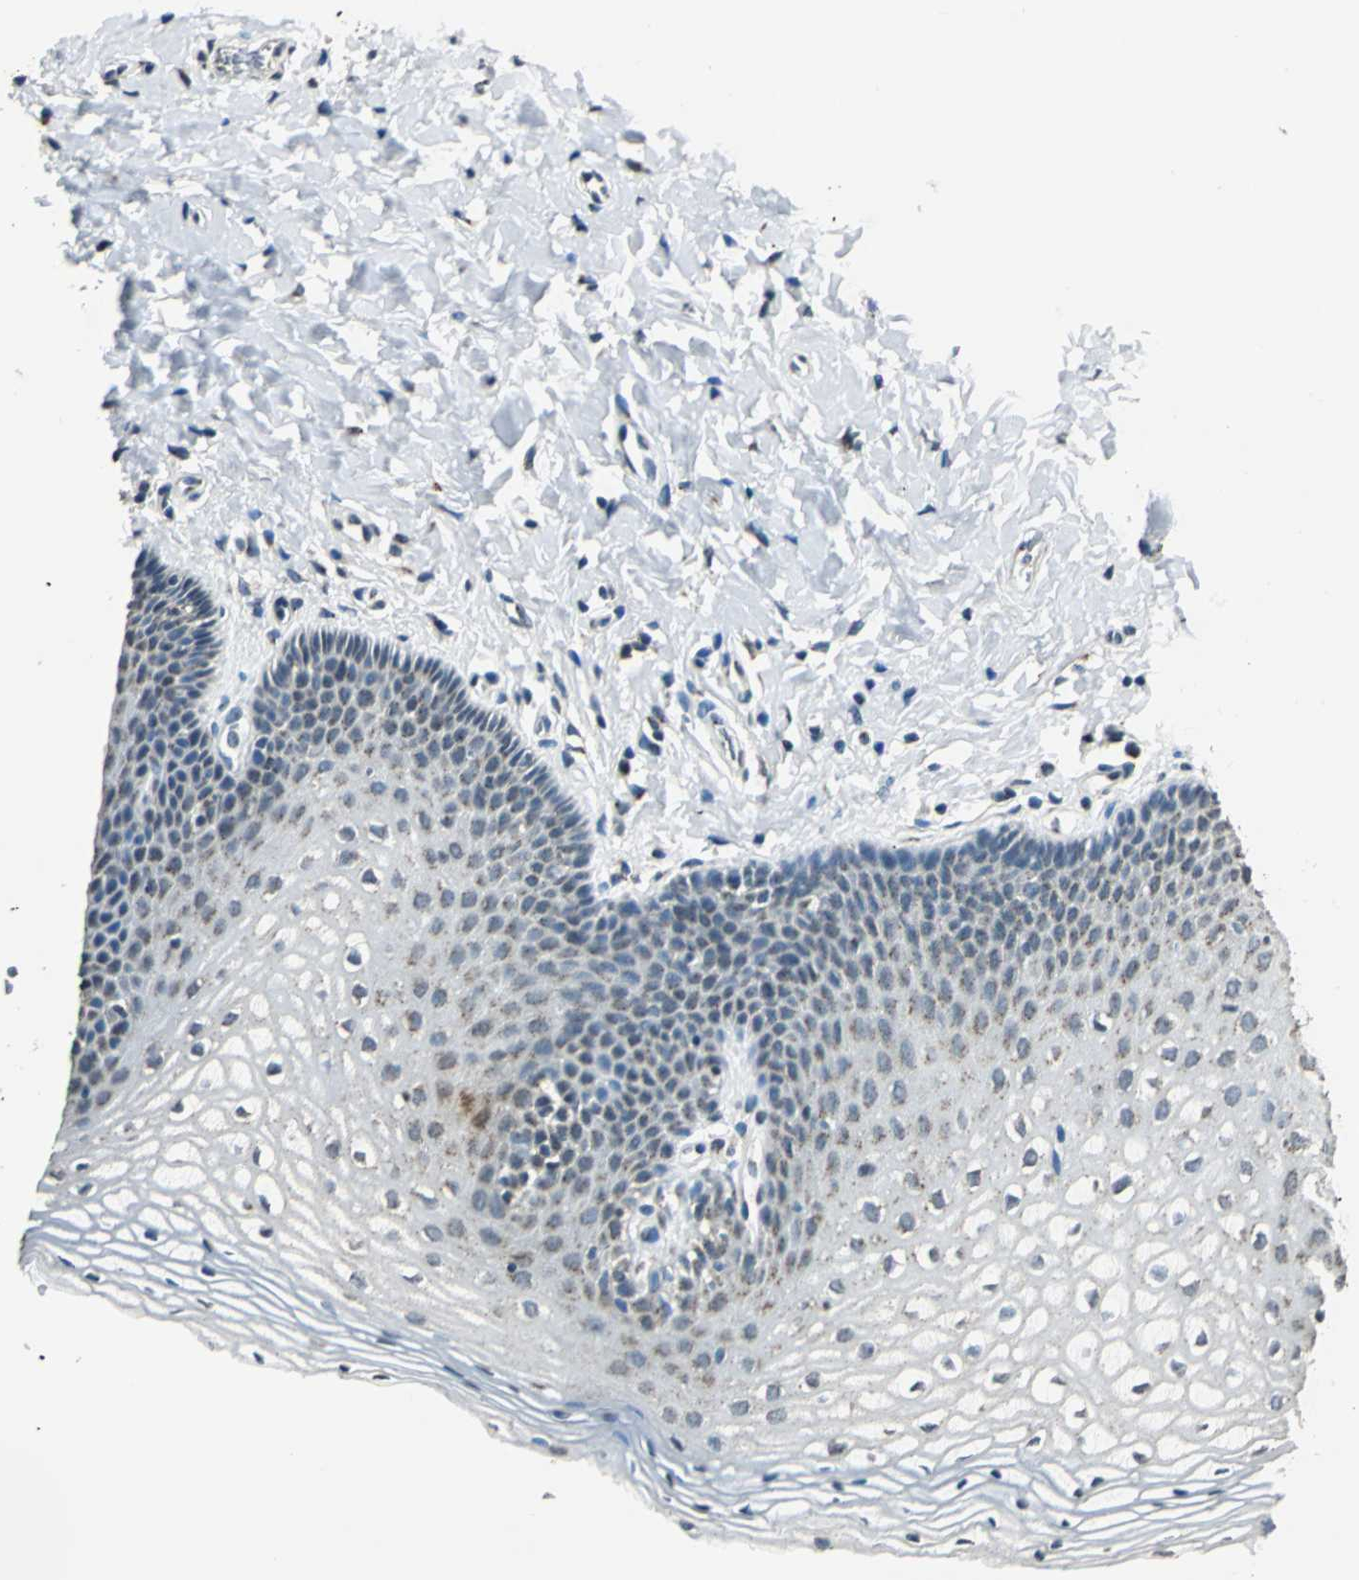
{"staining": {"intensity": "moderate", "quantity": "<25%", "location": "cytoplasmic/membranous"}, "tissue": "vagina", "cell_type": "Squamous epithelial cells", "image_type": "normal", "snomed": [{"axis": "morphology", "description": "Normal tissue, NOS"}, {"axis": "topography", "description": "Vagina"}], "caption": "Immunohistochemical staining of normal human vagina reveals low levels of moderate cytoplasmic/membranous staining in about <25% of squamous epithelial cells. (Stains: DAB (3,3'-diaminobenzidine) in brown, nuclei in blue, Microscopy: brightfield microscopy at high magnification).", "gene": "TMEM115", "patient": {"sex": "female", "age": 55}}